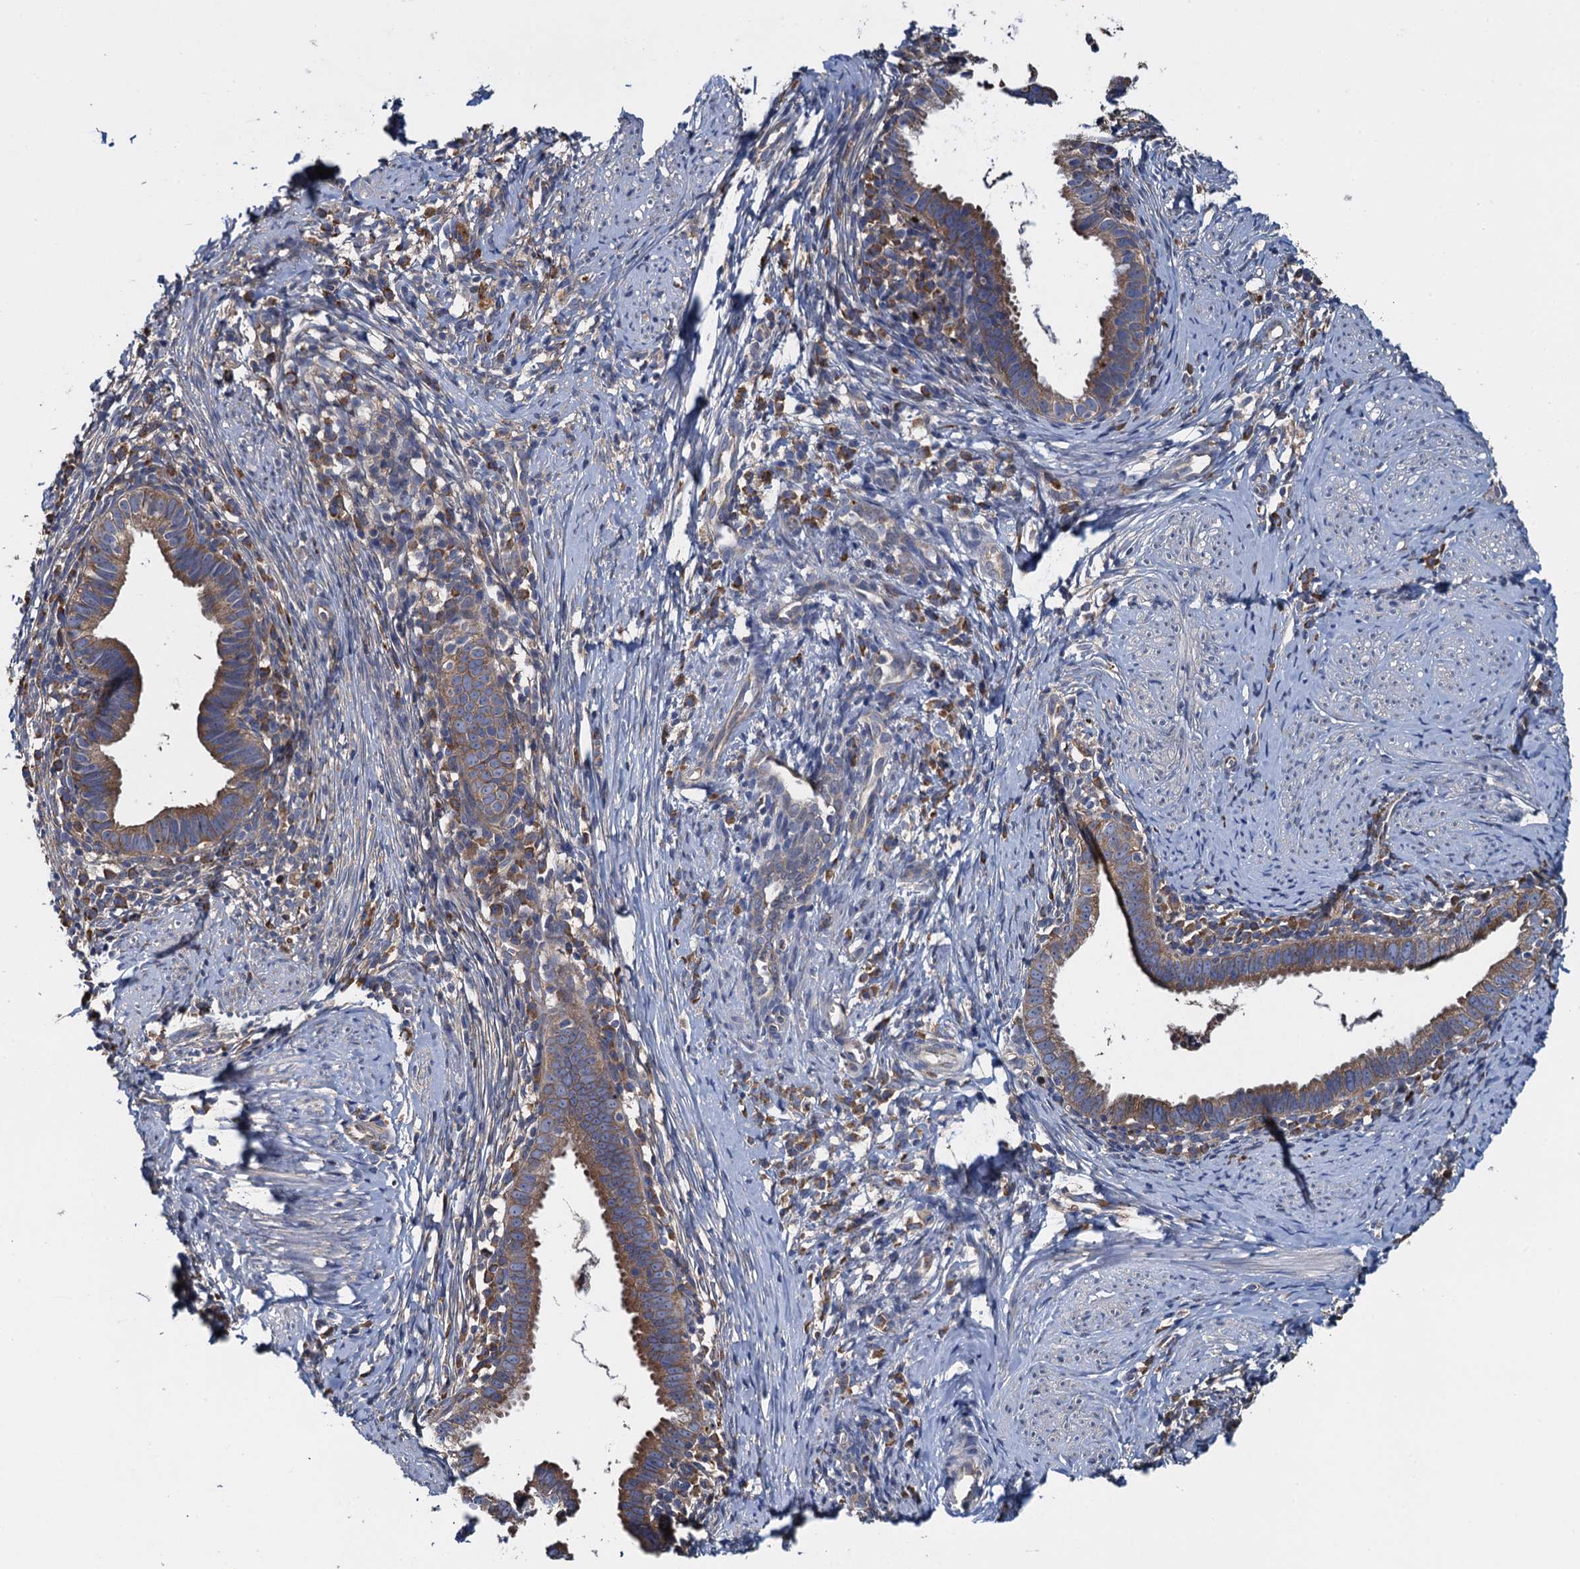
{"staining": {"intensity": "moderate", "quantity": ">75%", "location": "cytoplasmic/membranous"}, "tissue": "cervical cancer", "cell_type": "Tumor cells", "image_type": "cancer", "snomed": [{"axis": "morphology", "description": "Adenocarcinoma, NOS"}, {"axis": "topography", "description": "Cervix"}], "caption": "Moderate cytoplasmic/membranous positivity for a protein is present in approximately >75% of tumor cells of cervical adenocarcinoma using immunohistochemistry.", "gene": "ADCY9", "patient": {"sex": "female", "age": 36}}